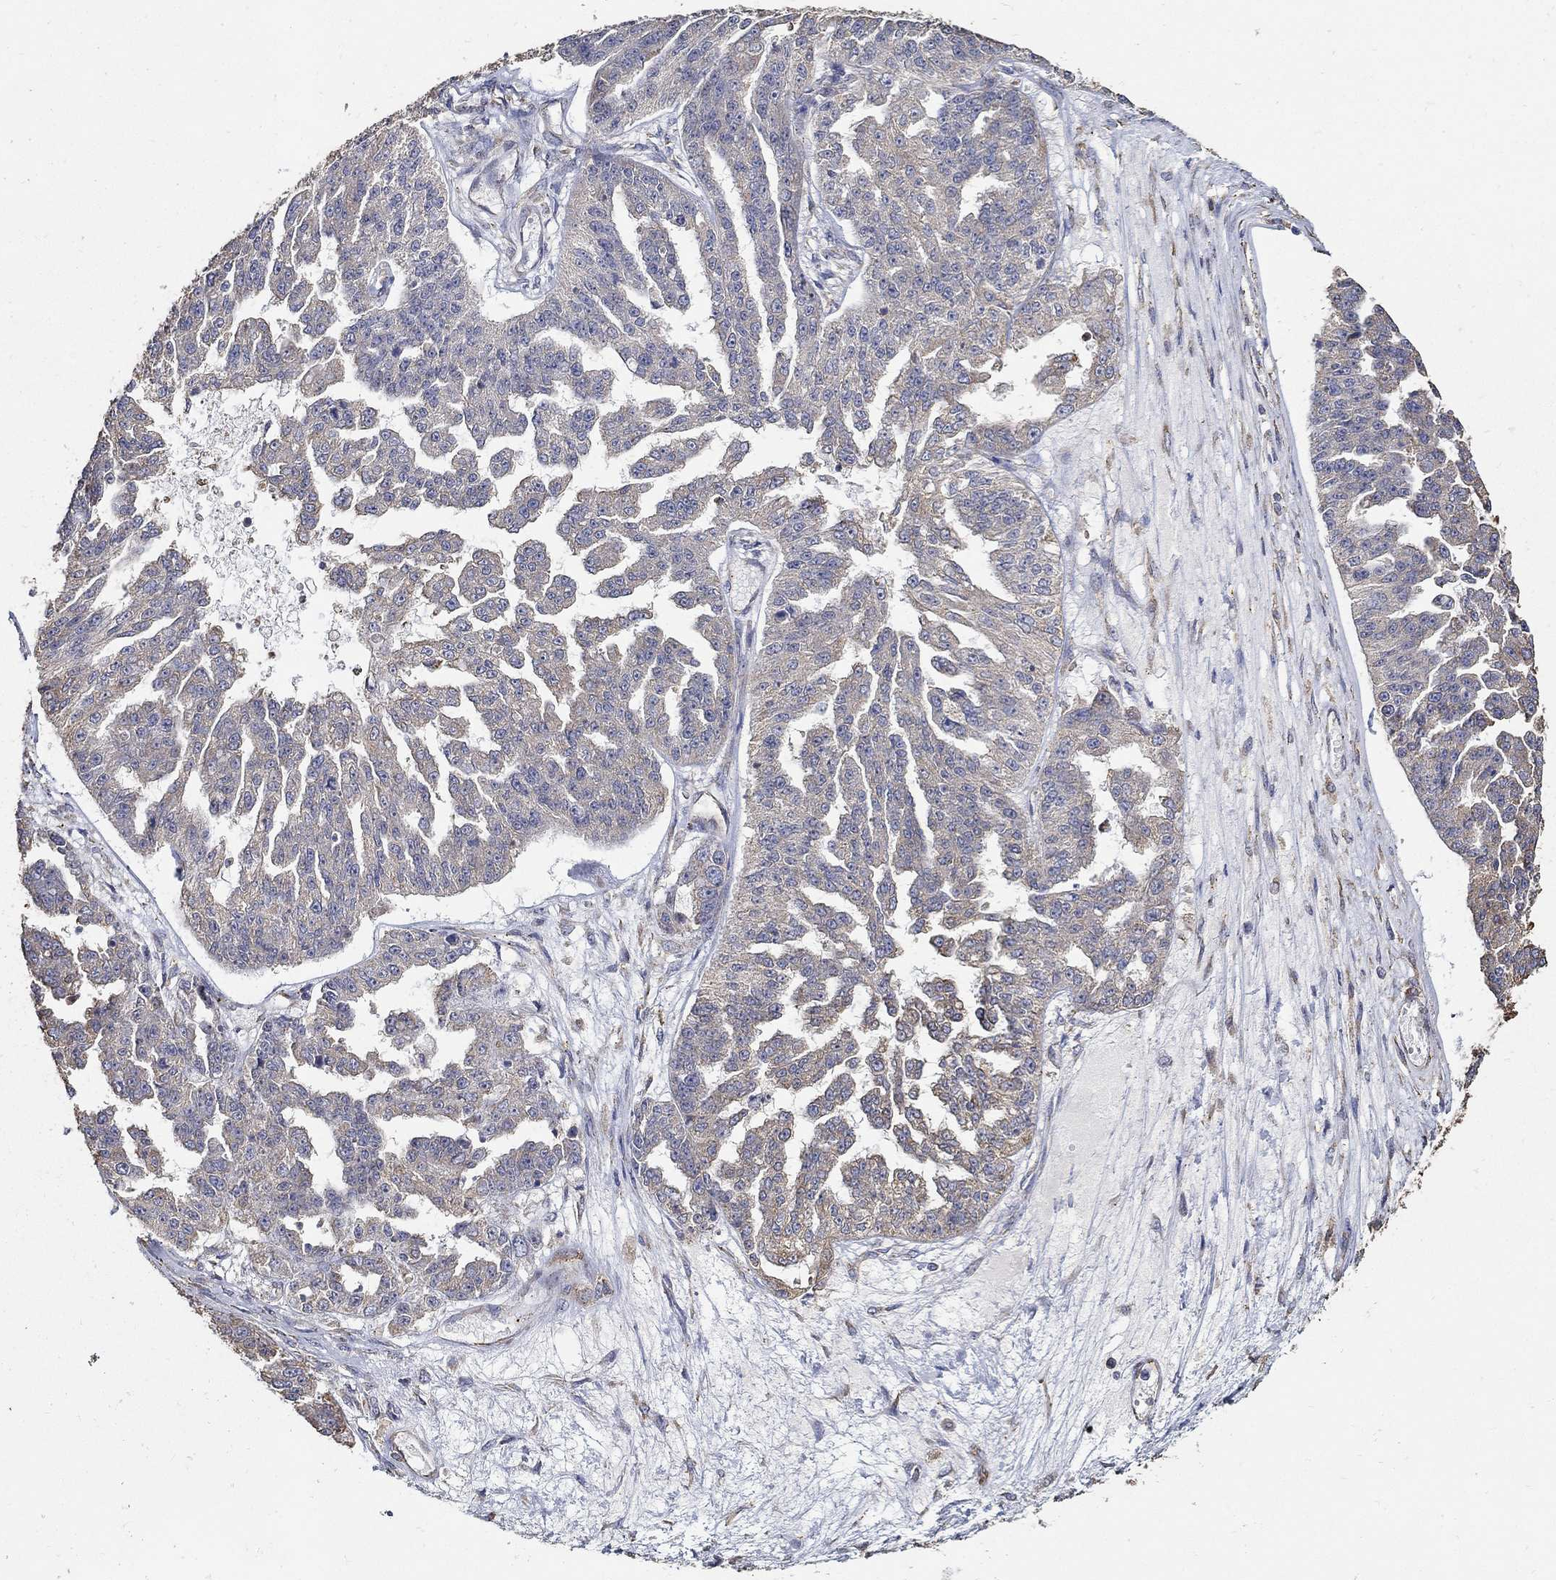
{"staining": {"intensity": "negative", "quantity": "none", "location": "none"}, "tissue": "ovarian cancer", "cell_type": "Tumor cells", "image_type": "cancer", "snomed": [{"axis": "morphology", "description": "Cystadenocarcinoma, serous, NOS"}, {"axis": "topography", "description": "Ovary"}], "caption": "High magnification brightfield microscopy of ovarian cancer stained with DAB (brown) and counterstained with hematoxylin (blue): tumor cells show no significant positivity.", "gene": "EMILIN3", "patient": {"sex": "female", "age": 58}}